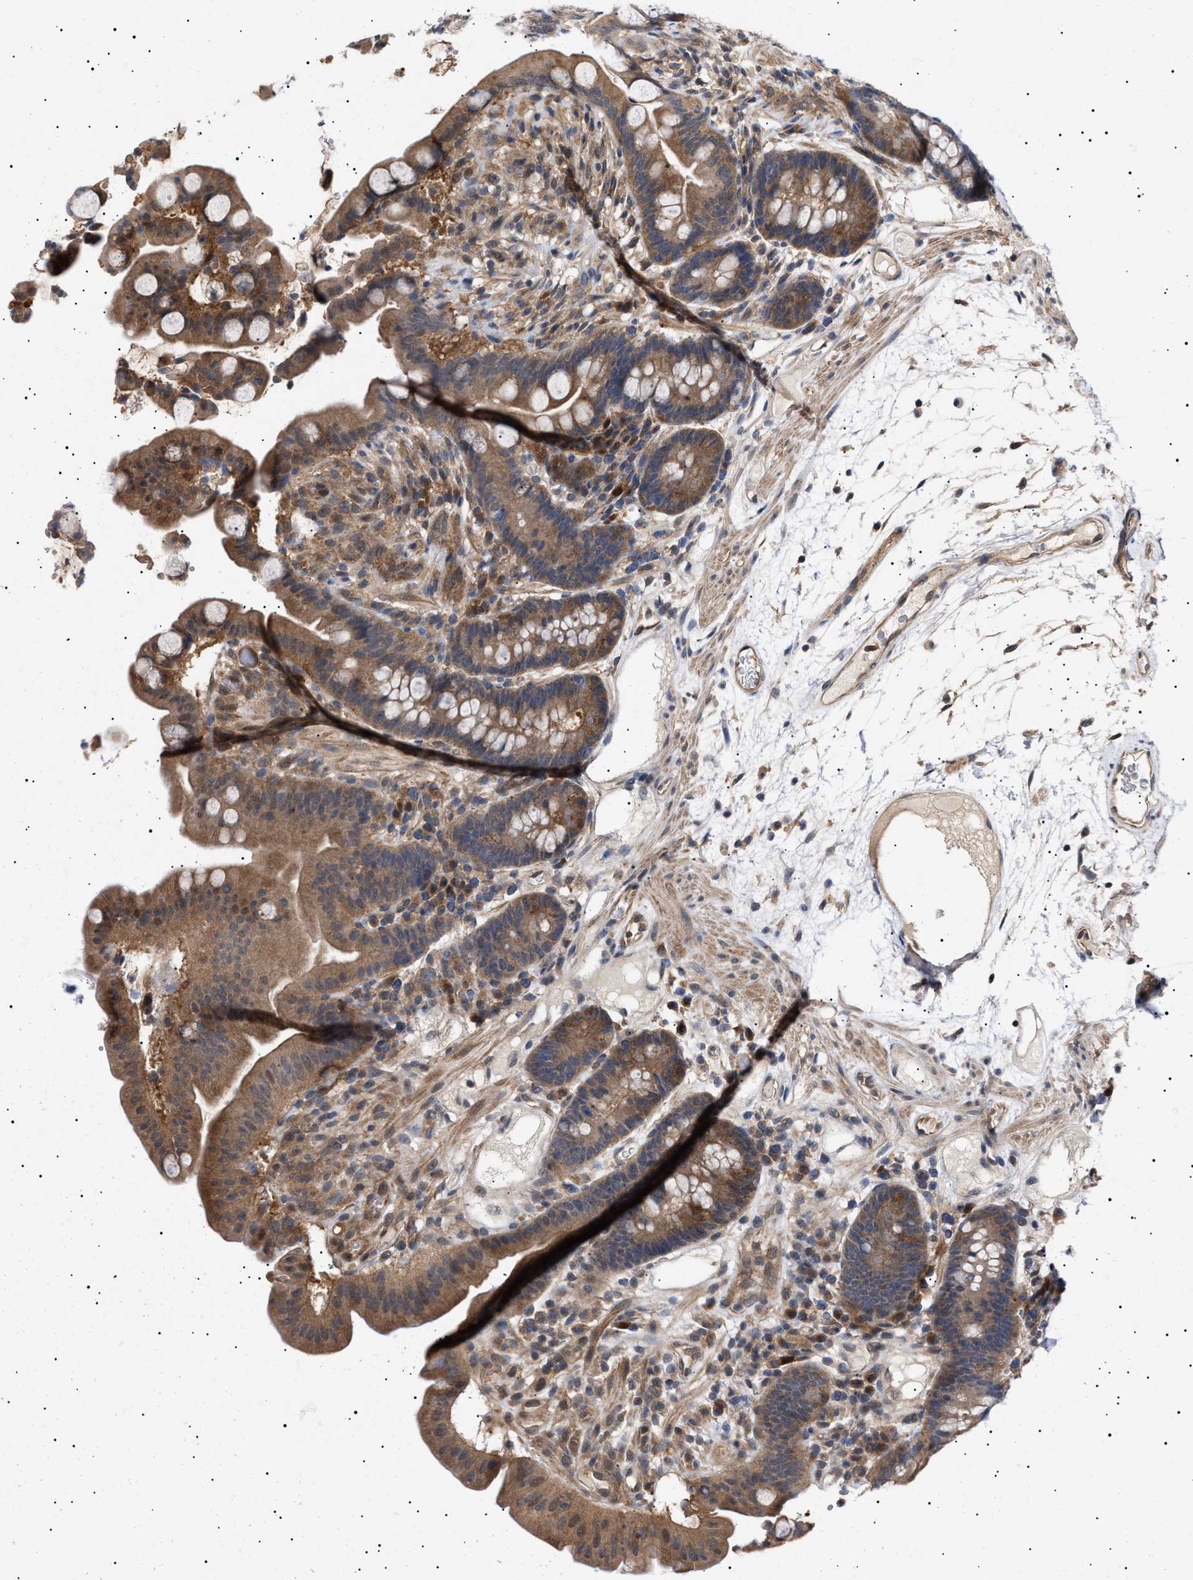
{"staining": {"intensity": "moderate", "quantity": ">75%", "location": "cytoplasmic/membranous"}, "tissue": "colon", "cell_type": "Endothelial cells", "image_type": "normal", "snomed": [{"axis": "morphology", "description": "Normal tissue, NOS"}, {"axis": "topography", "description": "Colon"}], "caption": "An image of colon stained for a protein demonstrates moderate cytoplasmic/membranous brown staining in endothelial cells. The staining was performed using DAB to visualize the protein expression in brown, while the nuclei were stained in blue with hematoxylin (Magnification: 20x).", "gene": "NPLOC4", "patient": {"sex": "male", "age": 73}}